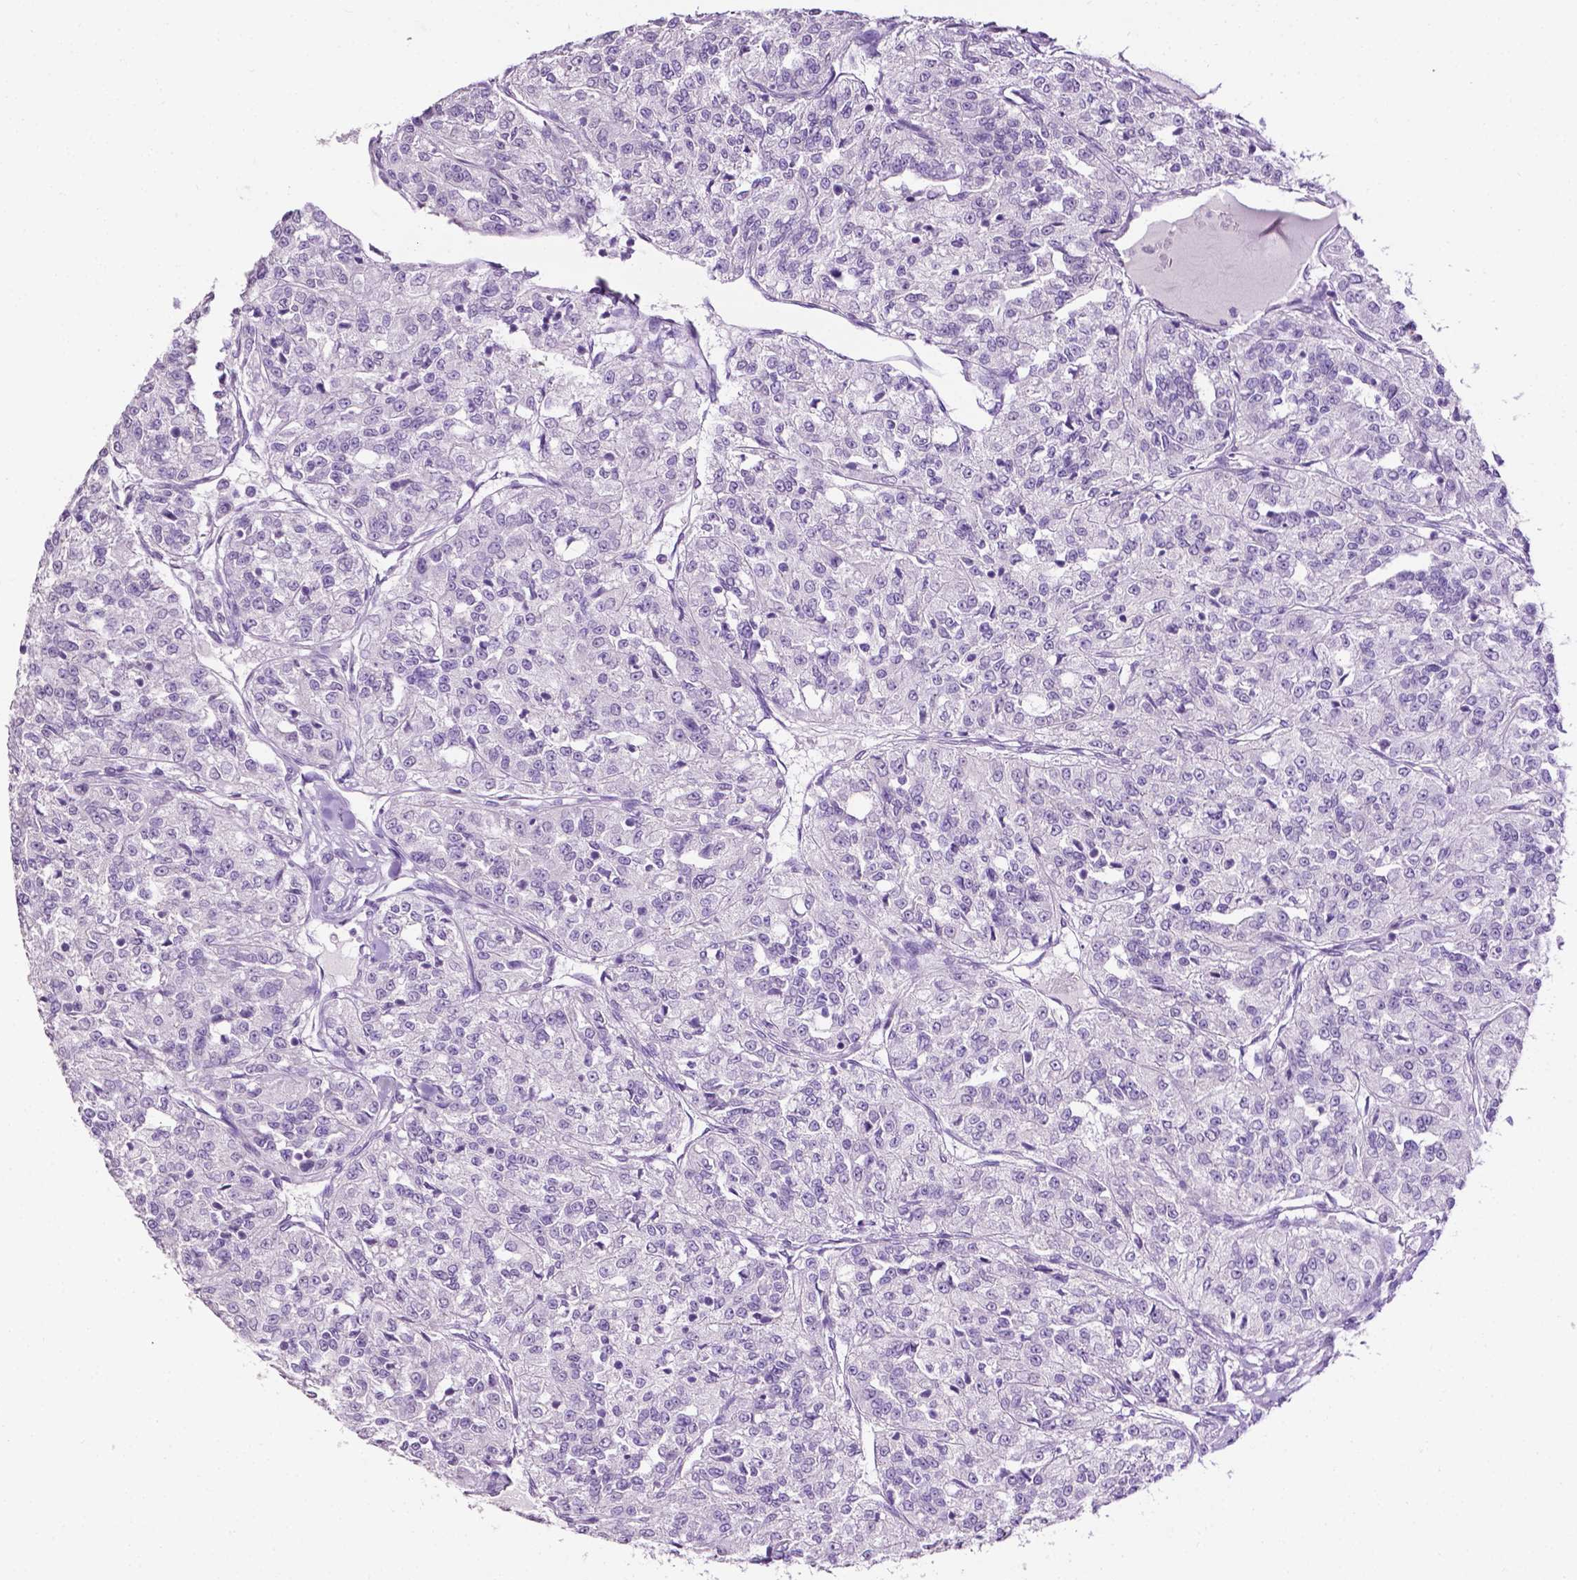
{"staining": {"intensity": "negative", "quantity": "none", "location": "none"}, "tissue": "renal cancer", "cell_type": "Tumor cells", "image_type": "cancer", "snomed": [{"axis": "morphology", "description": "Adenocarcinoma, NOS"}, {"axis": "topography", "description": "Kidney"}], "caption": "Protein analysis of renal cancer (adenocarcinoma) reveals no significant staining in tumor cells.", "gene": "TACSTD2", "patient": {"sex": "female", "age": 63}}